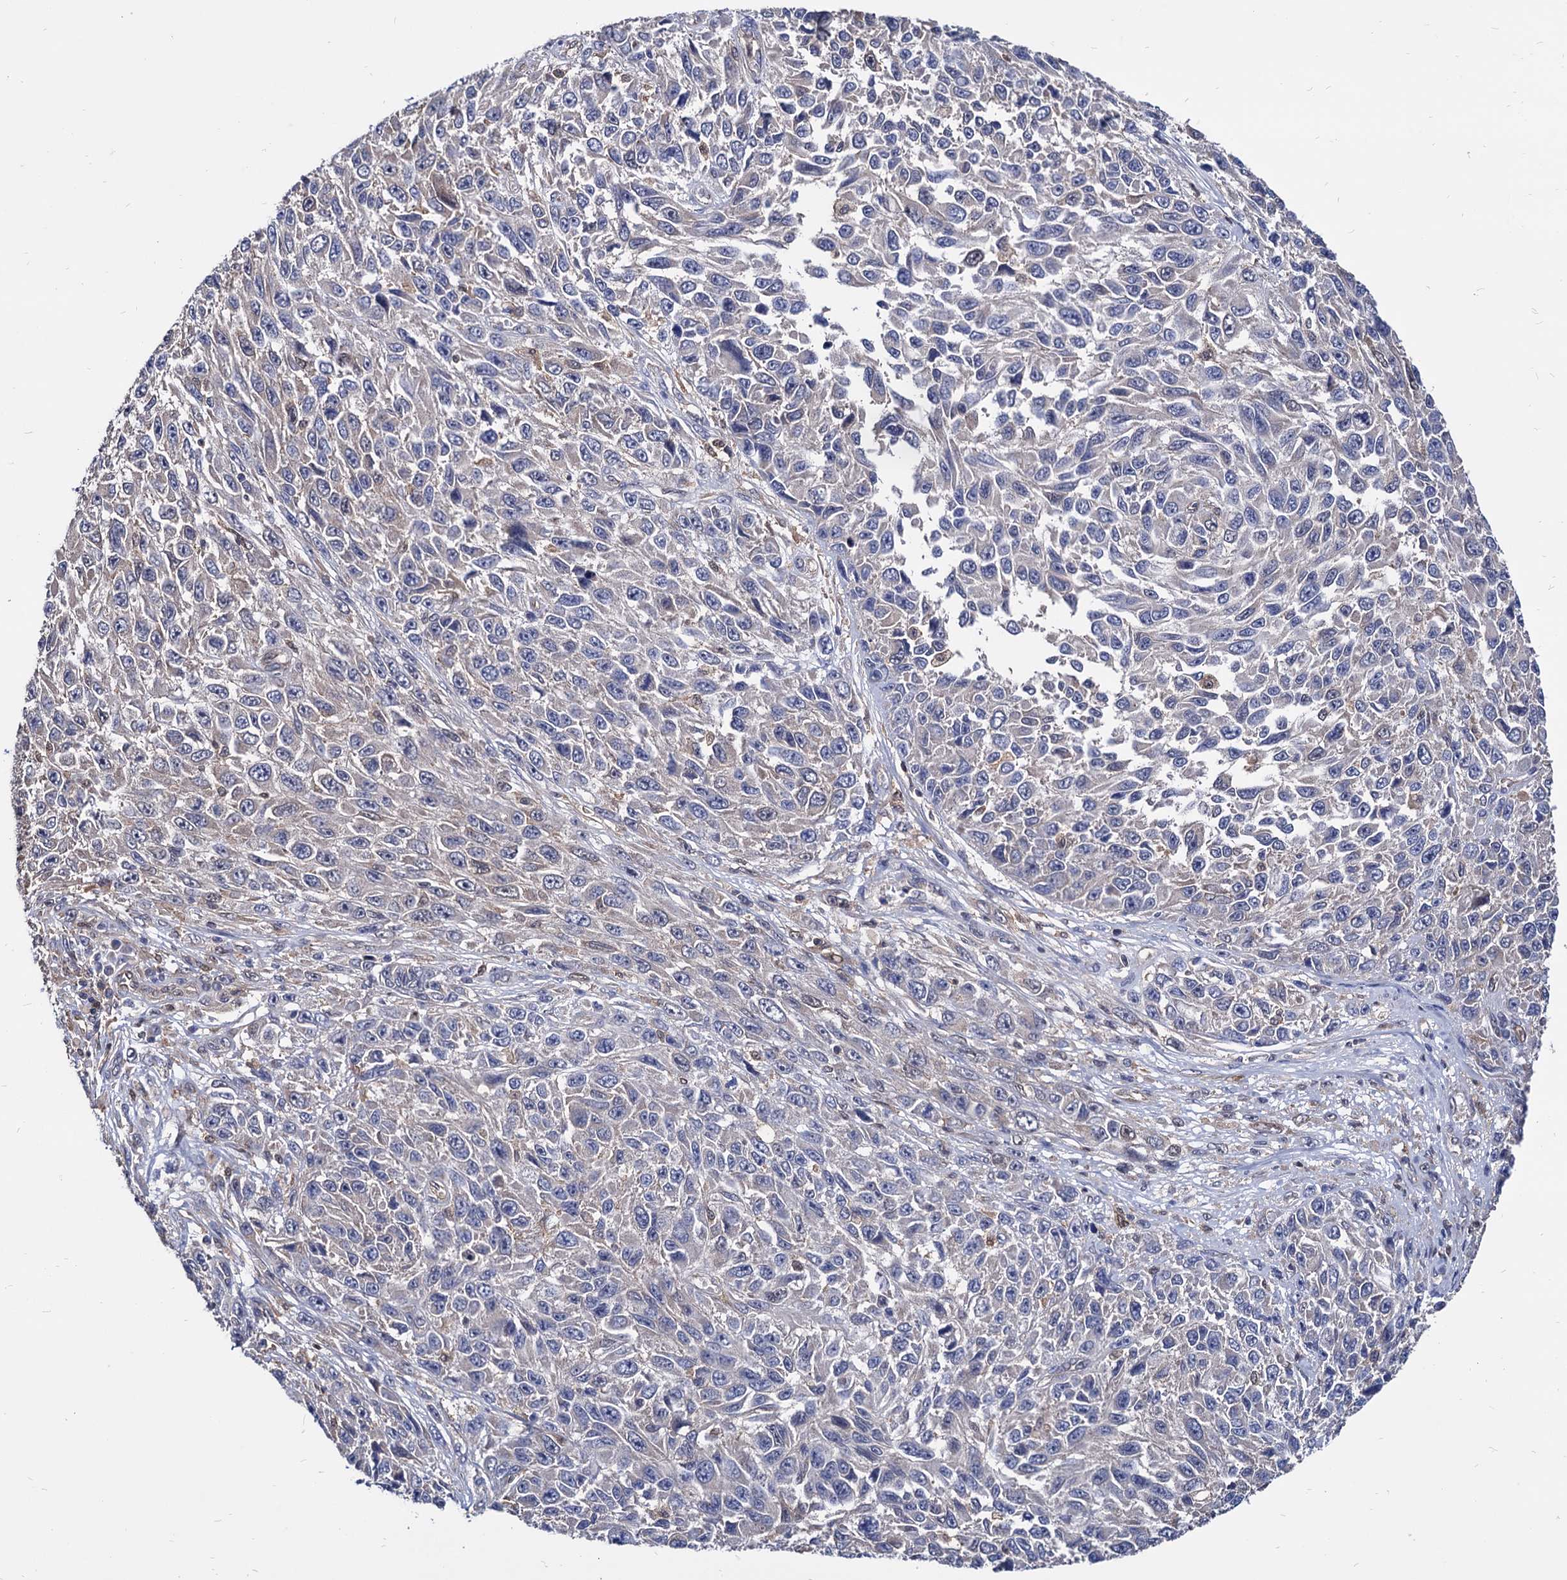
{"staining": {"intensity": "negative", "quantity": "none", "location": "none"}, "tissue": "melanoma", "cell_type": "Tumor cells", "image_type": "cancer", "snomed": [{"axis": "morphology", "description": "Normal tissue, NOS"}, {"axis": "morphology", "description": "Malignant melanoma, NOS"}, {"axis": "topography", "description": "Skin"}], "caption": "Immunohistochemistry (IHC) histopathology image of human melanoma stained for a protein (brown), which demonstrates no staining in tumor cells.", "gene": "CPPED1", "patient": {"sex": "female", "age": 96}}